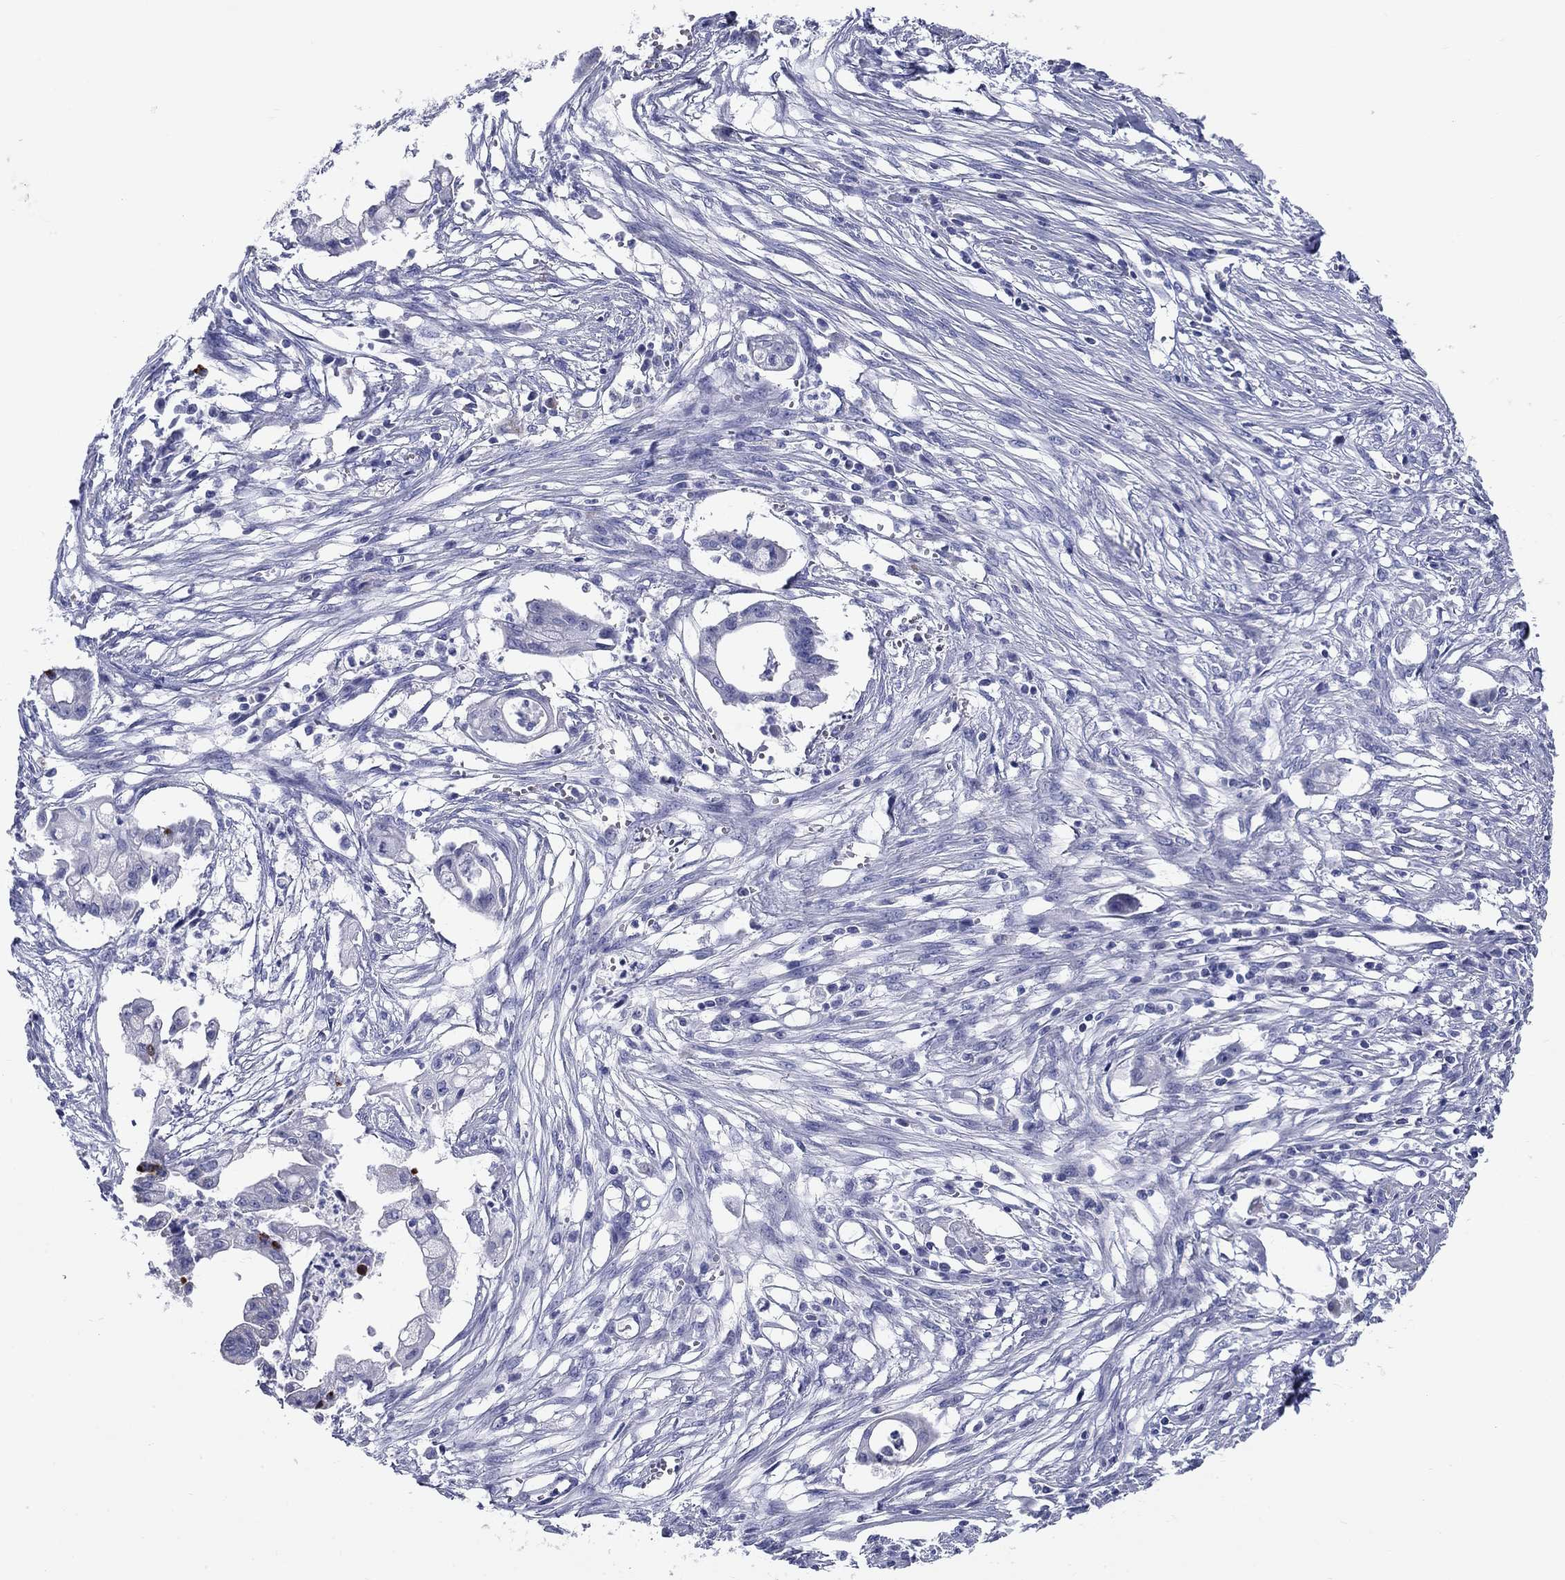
{"staining": {"intensity": "negative", "quantity": "none", "location": "none"}, "tissue": "pancreatic cancer", "cell_type": "Tumor cells", "image_type": "cancer", "snomed": [{"axis": "morphology", "description": "Normal tissue, NOS"}, {"axis": "morphology", "description": "Adenocarcinoma, NOS"}, {"axis": "topography", "description": "Pancreas"}], "caption": "IHC histopathology image of neoplastic tissue: adenocarcinoma (pancreatic) stained with DAB reveals no significant protein staining in tumor cells. (Immunohistochemistry (ihc), brightfield microscopy, high magnification).", "gene": "UPB1", "patient": {"sex": "female", "age": 58}}